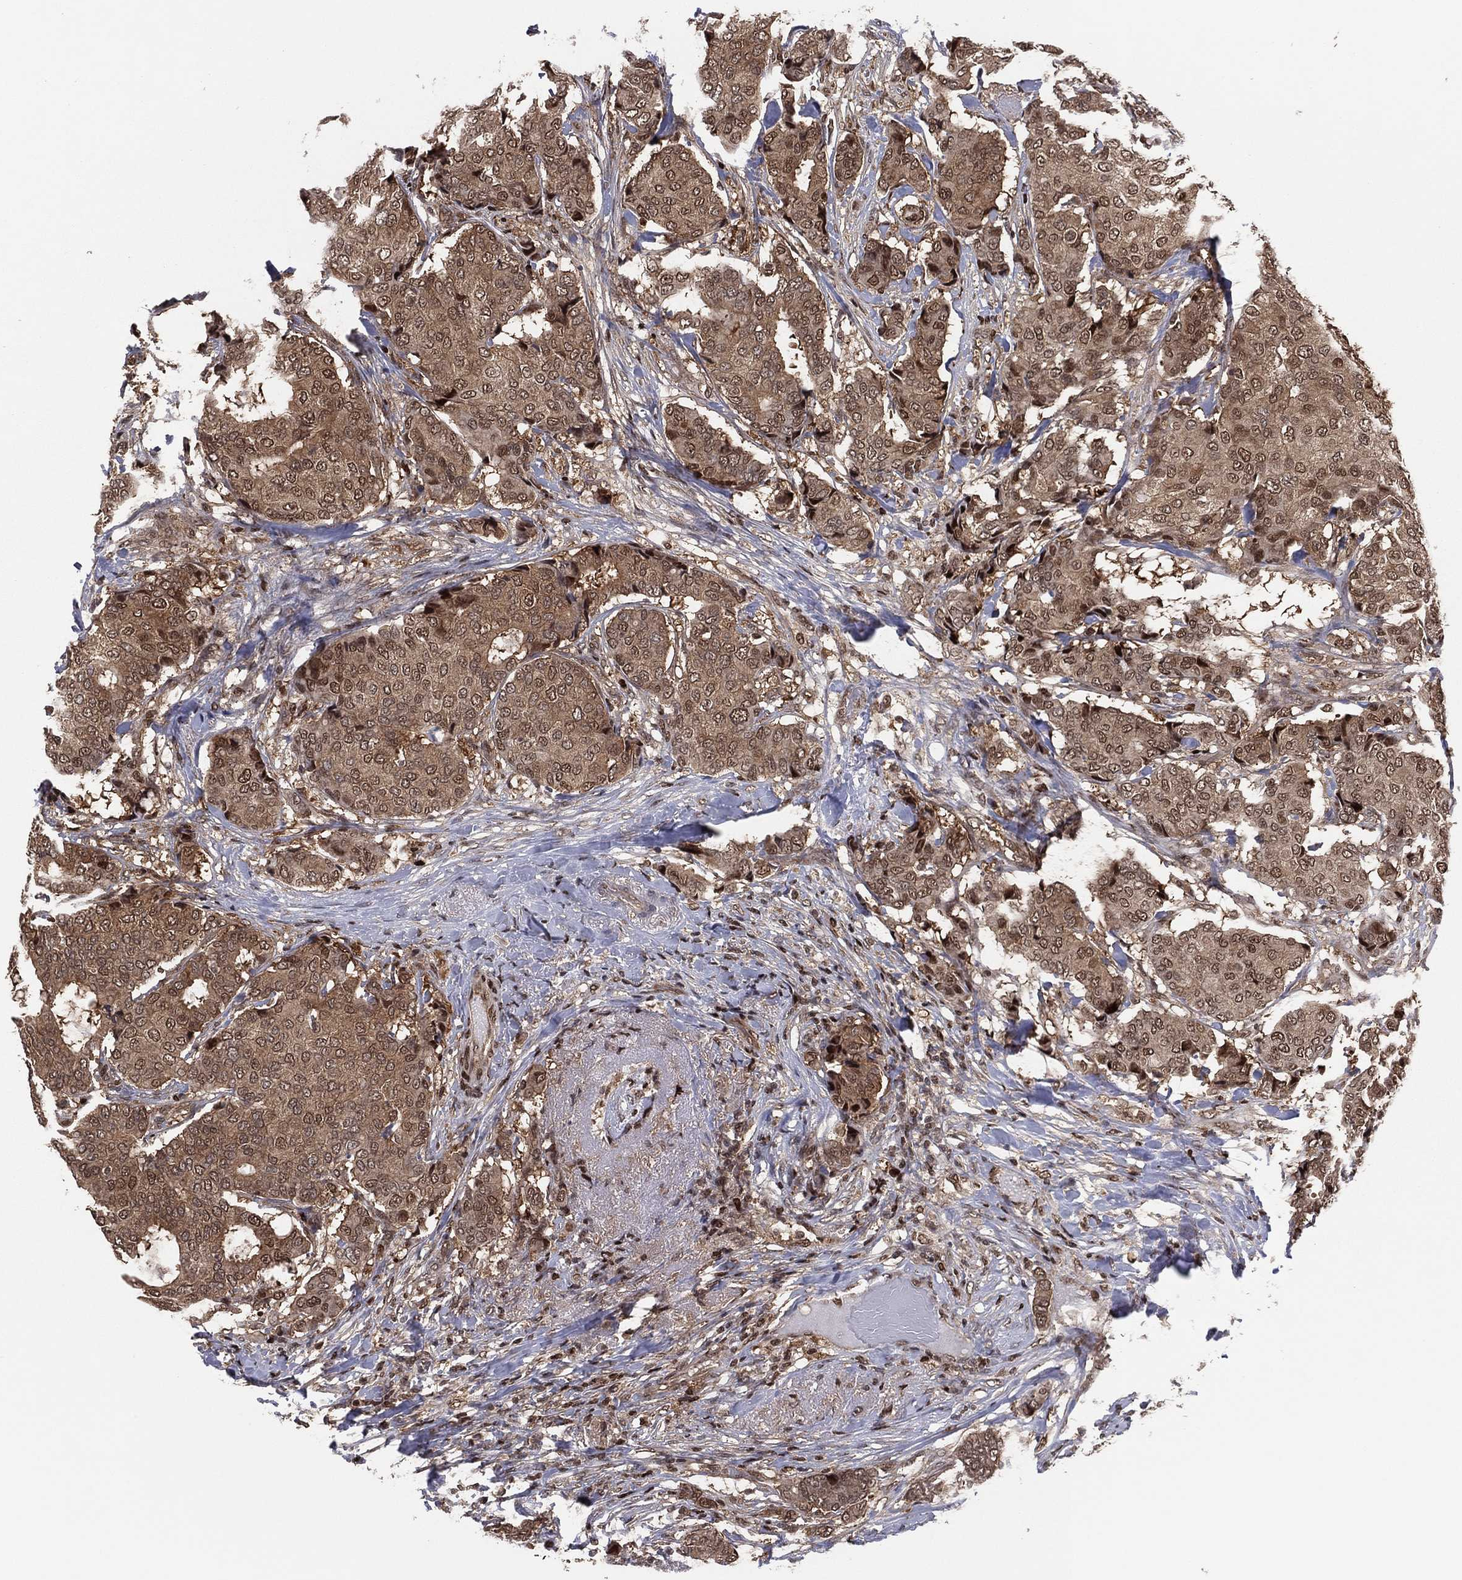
{"staining": {"intensity": "strong", "quantity": ">75%", "location": "cytoplasmic/membranous,nuclear"}, "tissue": "breast cancer", "cell_type": "Tumor cells", "image_type": "cancer", "snomed": [{"axis": "morphology", "description": "Duct carcinoma"}, {"axis": "topography", "description": "Breast"}], "caption": "A high amount of strong cytoplasmic/membranous and nuclear positivity is present in about >75% of tumor cells in invasive ductal carcinoma (breast) tissue.", "gene": "PSMA1", "patient": {"sex": "female", "age": 75}}